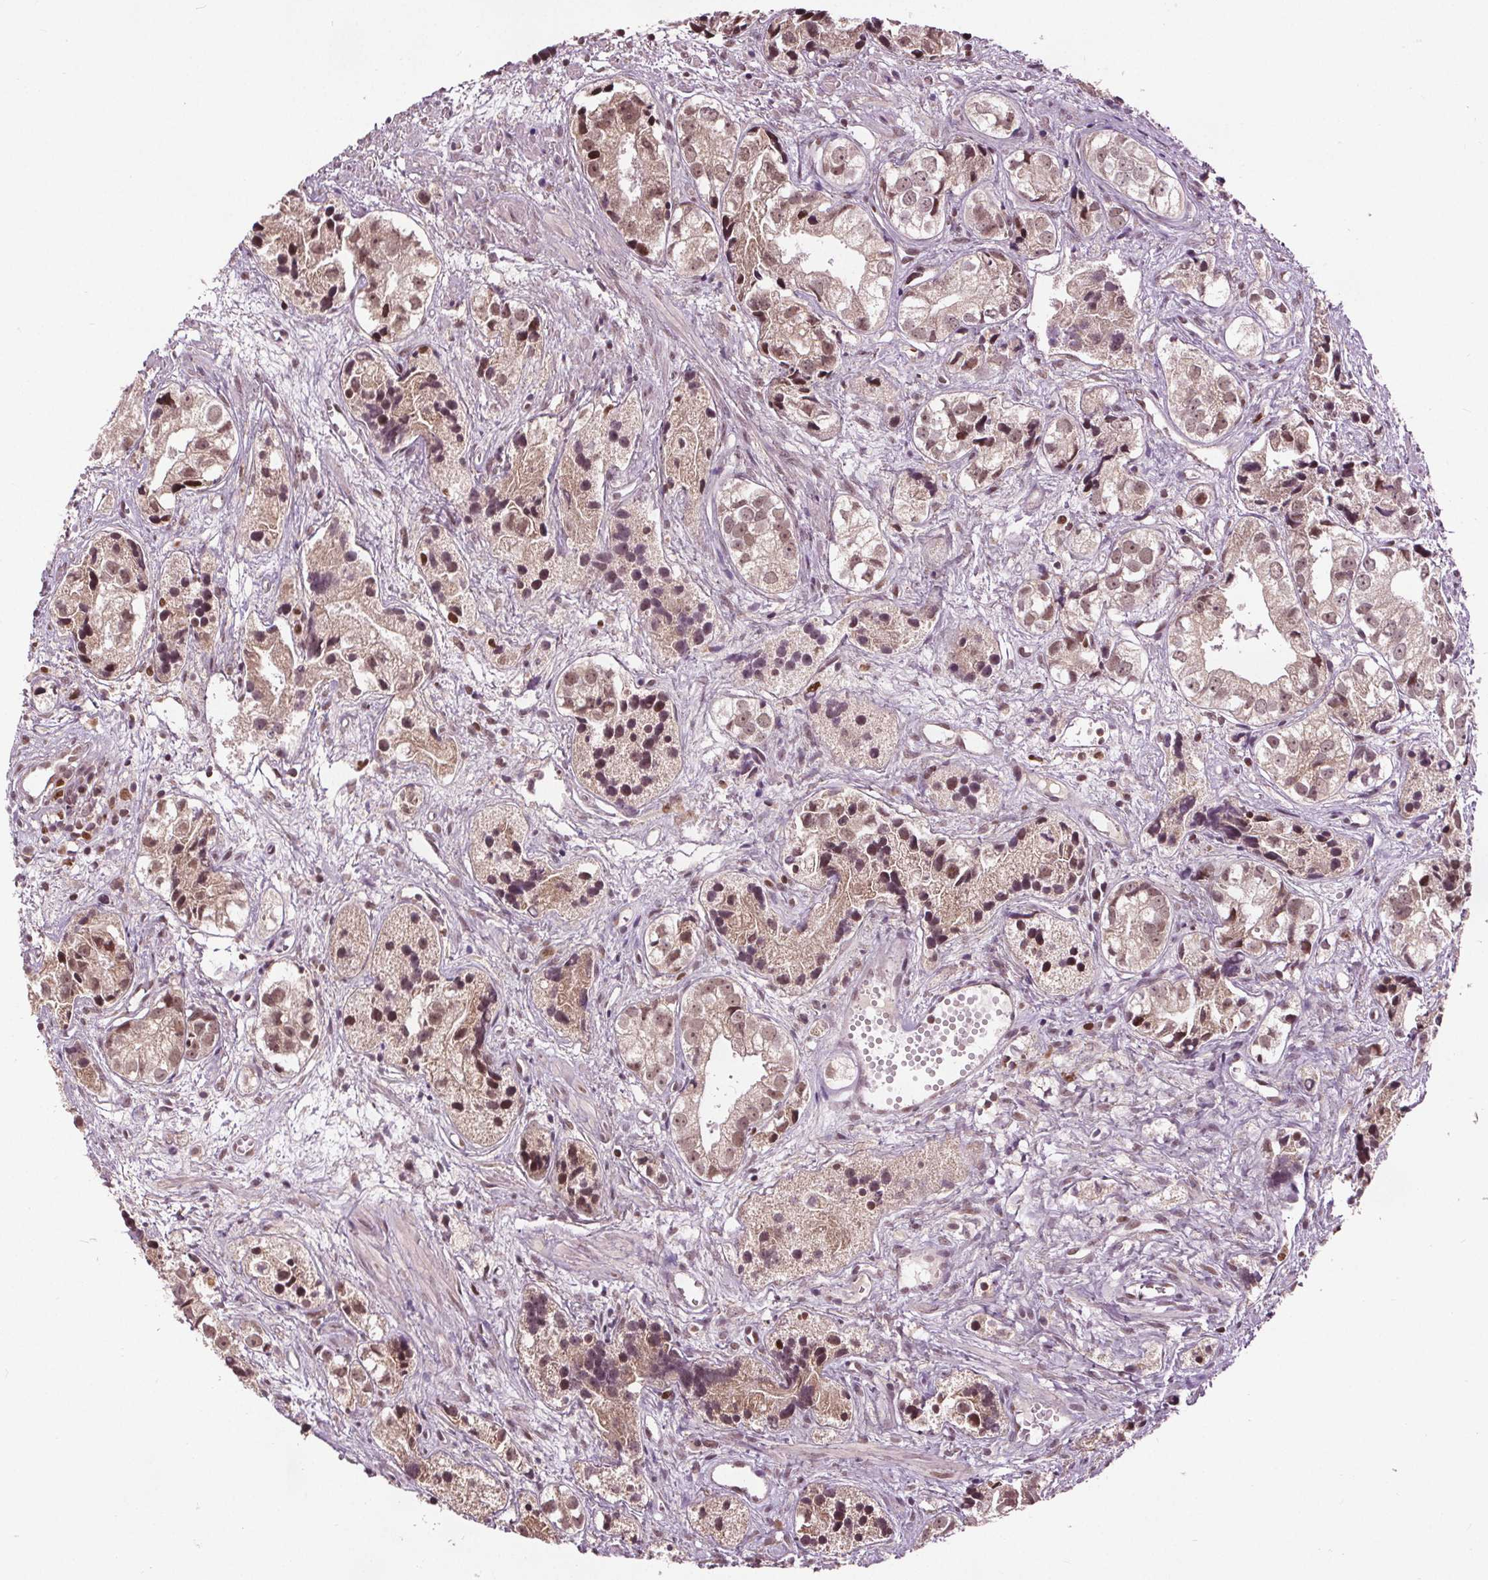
{"staining": {"intensity": "weak", "quantity": ">75%", "location": "cytoplasmic/membranous,nuclear"}, "tissue": "prostate cancer", "cell_type": "Tumor cells", "image_type": "cancer", "snomed": [{"axis": "morphology", "description": "Adenocarcinoma, High grade"}, {"axis": "topography", "description": "Prostate"}], "caption": "Weak cytoplasmic/membranous and nuclear staining for a protein is seen in about >75% of tumor cells of prostate adenocarcinoma (high-grade) using immunohistochemistry (IHC).", "gene": "DDX11", "patient": {"sex": "male", "age": 68}}